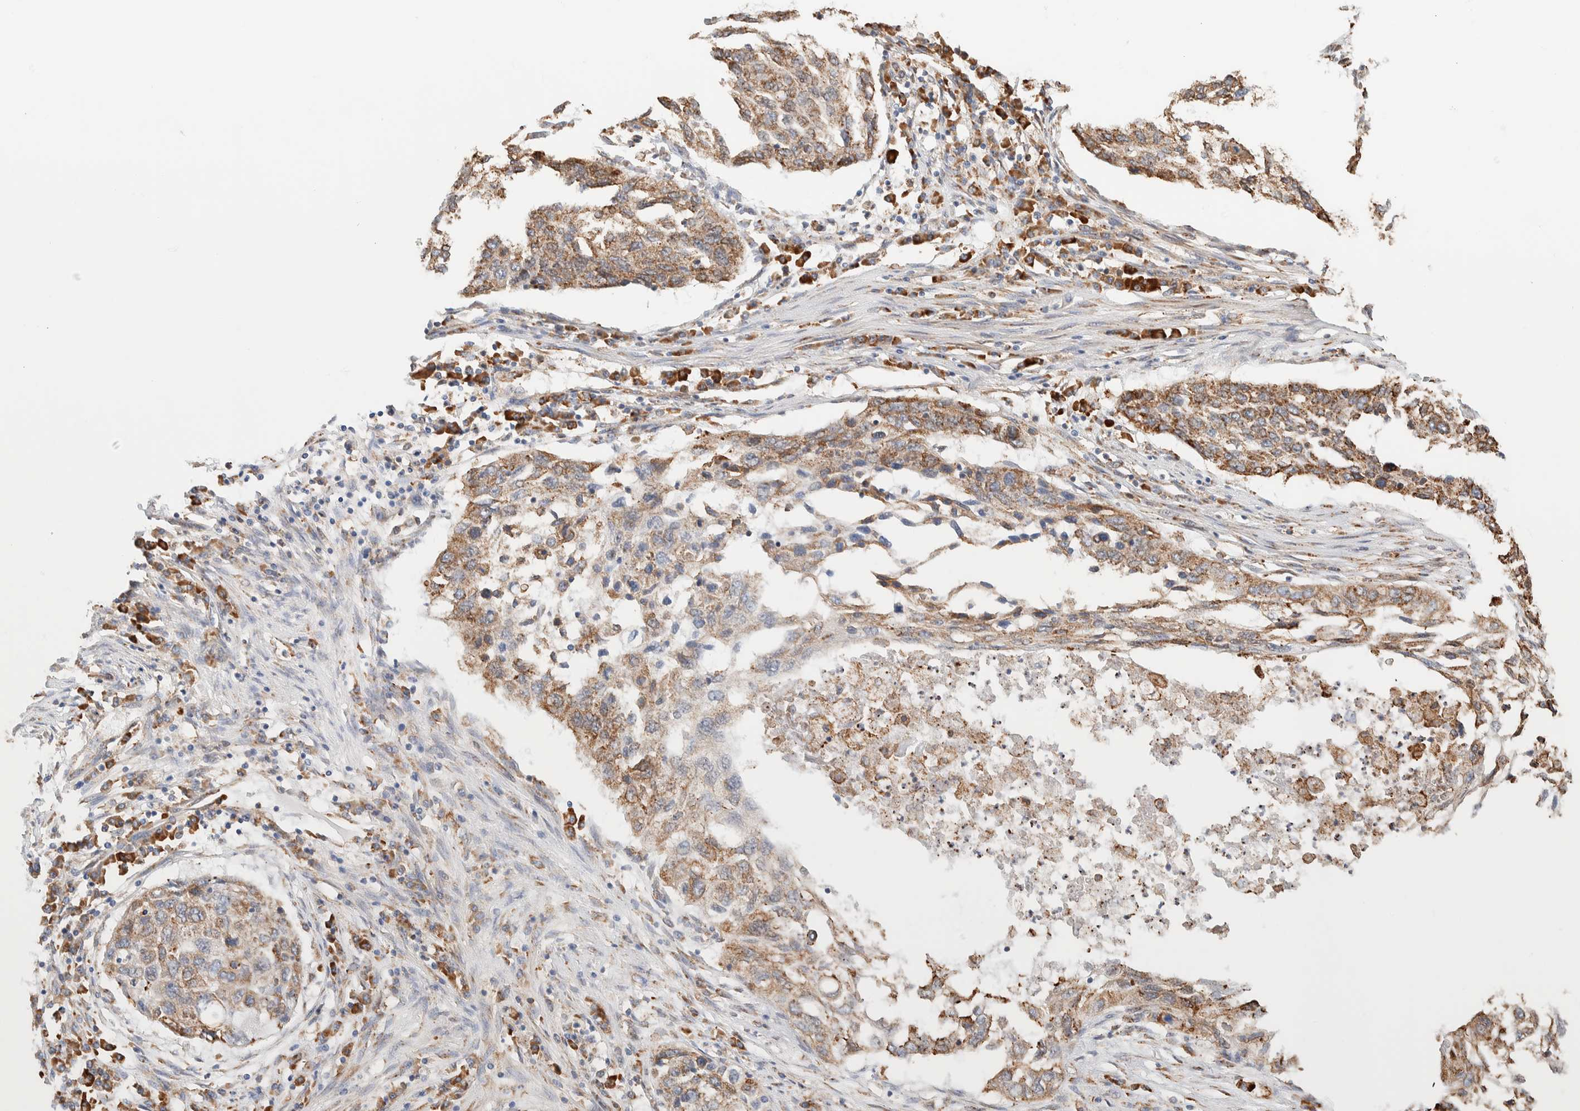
{"staining": {"intensity": "moderate", "quantity": ">75%", "location": "cytoplasmic/membranous"}, "tissue": "lung cancer", "cell_type": "Tumor cells", "image_type": "cancer", "snomed": [{"axis": "morphology", "description": "Squamous cell carcinoma, NOS"}, {"axis": "topography", "description": "Lung"}], "caption": "Lung cancer (squamous cell carcinoma) stained with DAB immunohistochemistry exhibits medium levels of moderate cytoplasmic/membranous positivity in approximately >75% of tumor cells. (Stains: DAB (3,3'-diaminobenzidine) in brown, nuclei in blue, Microscopy: brightfield microscopy at high magnification).", "gene": "INTS1", "patient": {"sex": "female", "age": 63}}